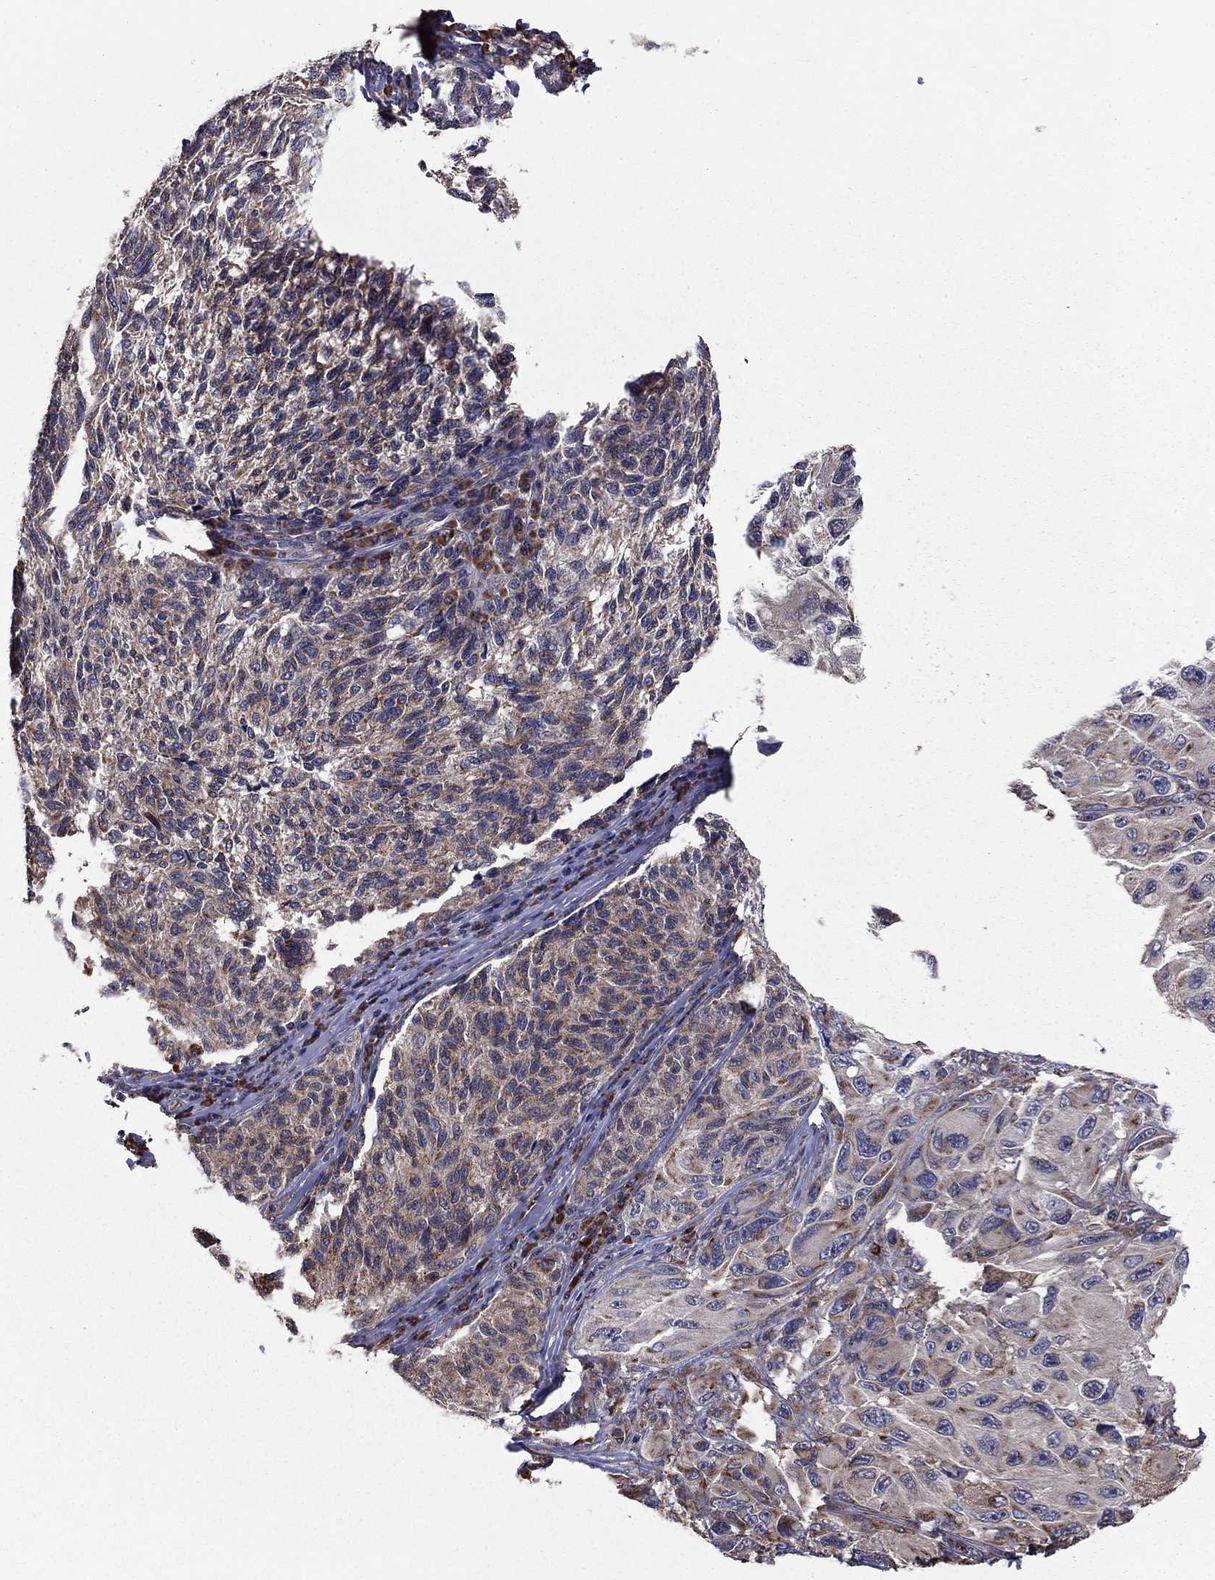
{"staining": {"intensity": "moderate", "quantity": "<25%", "location": "cytoplasmic/membranous"}, "tissue": "melanoma", "cell_type": "Tumor cells", "image_type": "cancer", "snomed": [{"axis": "morphology", "description": "Malignant melanoma, NOS"}, {"axis": "topography", "description": "Skin"}], "caption": "Immunohistochemistry histopathology image of human melanoma stained for a protein (brown), which displays low levels of moderate cytoplasmic/membranous staining in about <25% of tumor cells.", "gene": "NKIRAS1", "patient": {"sex": "female", "age": 73}}